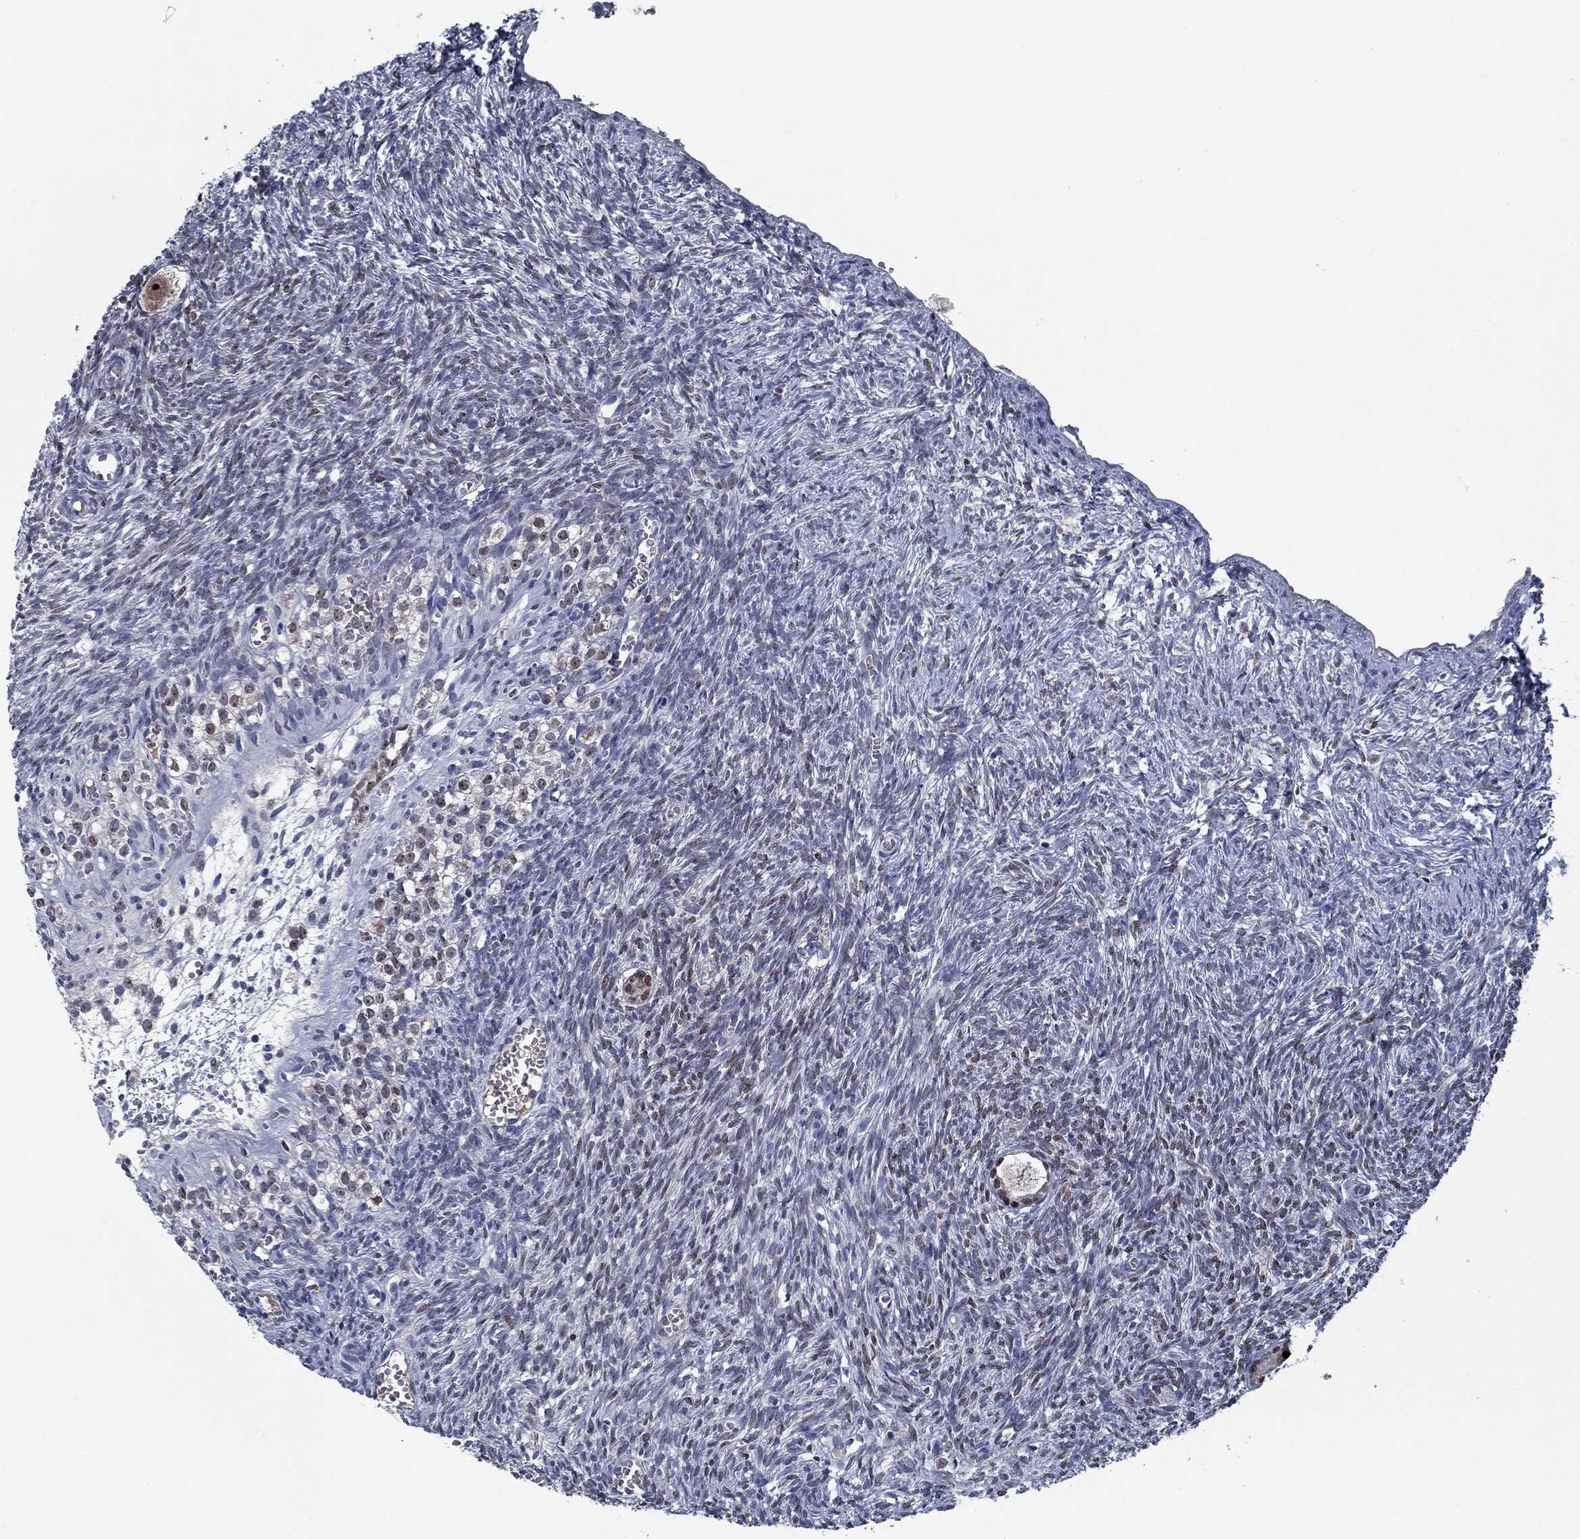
{"staining": {"intensity": "negative", "quantity": "none", "location": "none"}, "tissue": "ovary", "cell_type": "Follicle cells", "image_type": "normal", "snomed": [{"axis": "morphology", "description": "Normal tissue, NOS"}, {"axis": "topography", "description": "Ovary"}], "caption": "Immunohistochemistry (IHC) of unremarkable human ovary shows no expression in follicle cells. (DAB immunohistochemistry, high magnification).", "gene": "PNMA8A", "patient": {"sex": "female", "age": 43}}